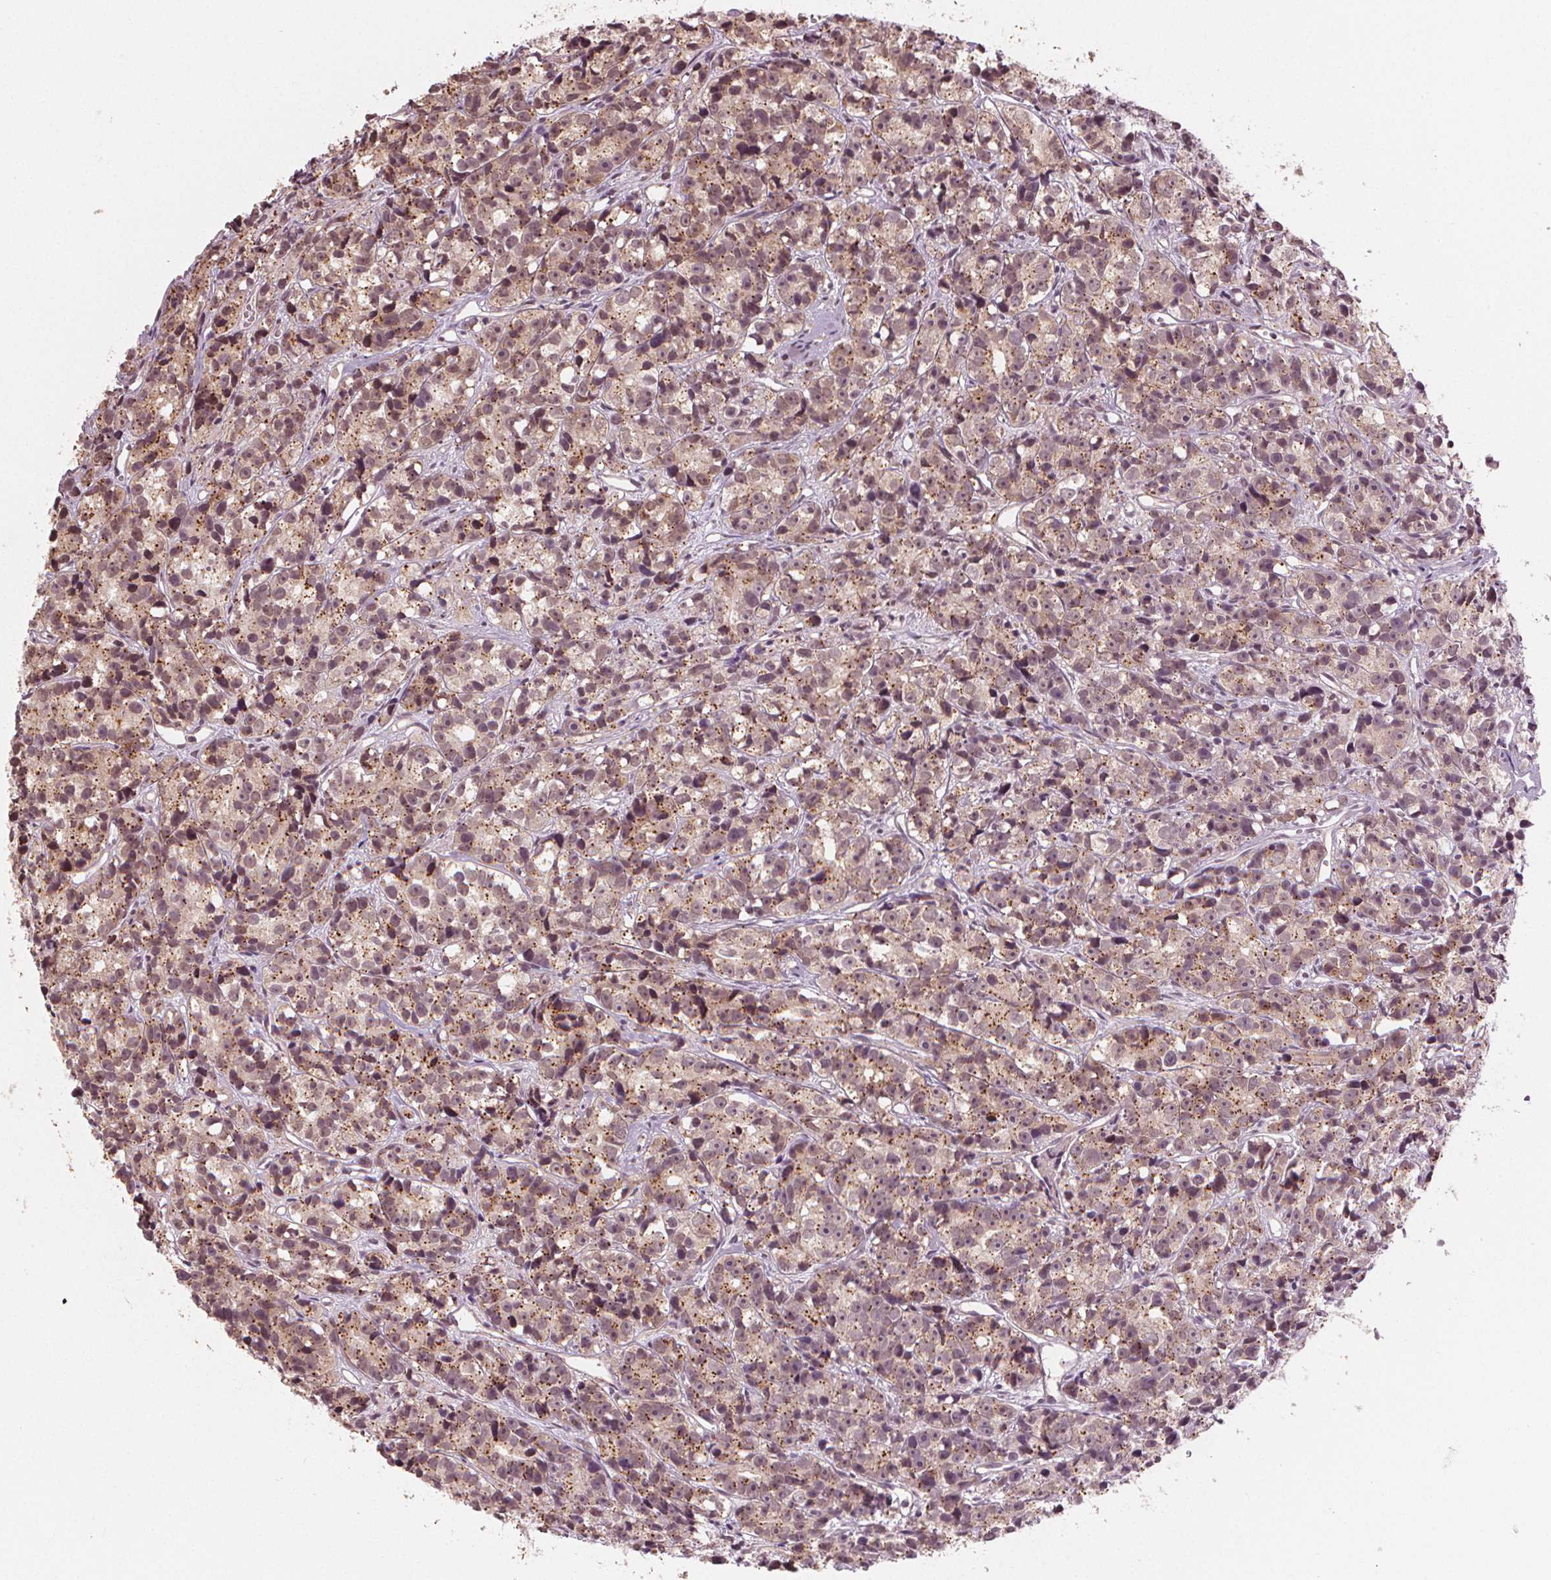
{"staining": {"intensity": "moderate", "quantity": ">75%", "location": "cytoplasmic/membranous,nuclear"}, "tissue": "prostate cancer", "cell_type": "Tumor cells", "image_type": "cancer", "snomed": [{"axis": "morphology", "description": "Adenocarcinoma, High grade"}, {"axis": "topography", "description": "Prostate"}], "caption": "An immunohistochemistry (IHC) histopathology image of neoplastic tissue is shown. Protein staining in brown shows moderate cytoplasmic/membranous and nuclear positivity in prostate cancer (adenocarcinoma (high-grade)) within tumor cells. The protein of interest is stained brown, and the nuclei are stained in blue (DAB IHC with brightfield microscopy, high magnification).", "gene": "CLBA1", "patient": {"sex": "male", "age": 77}}